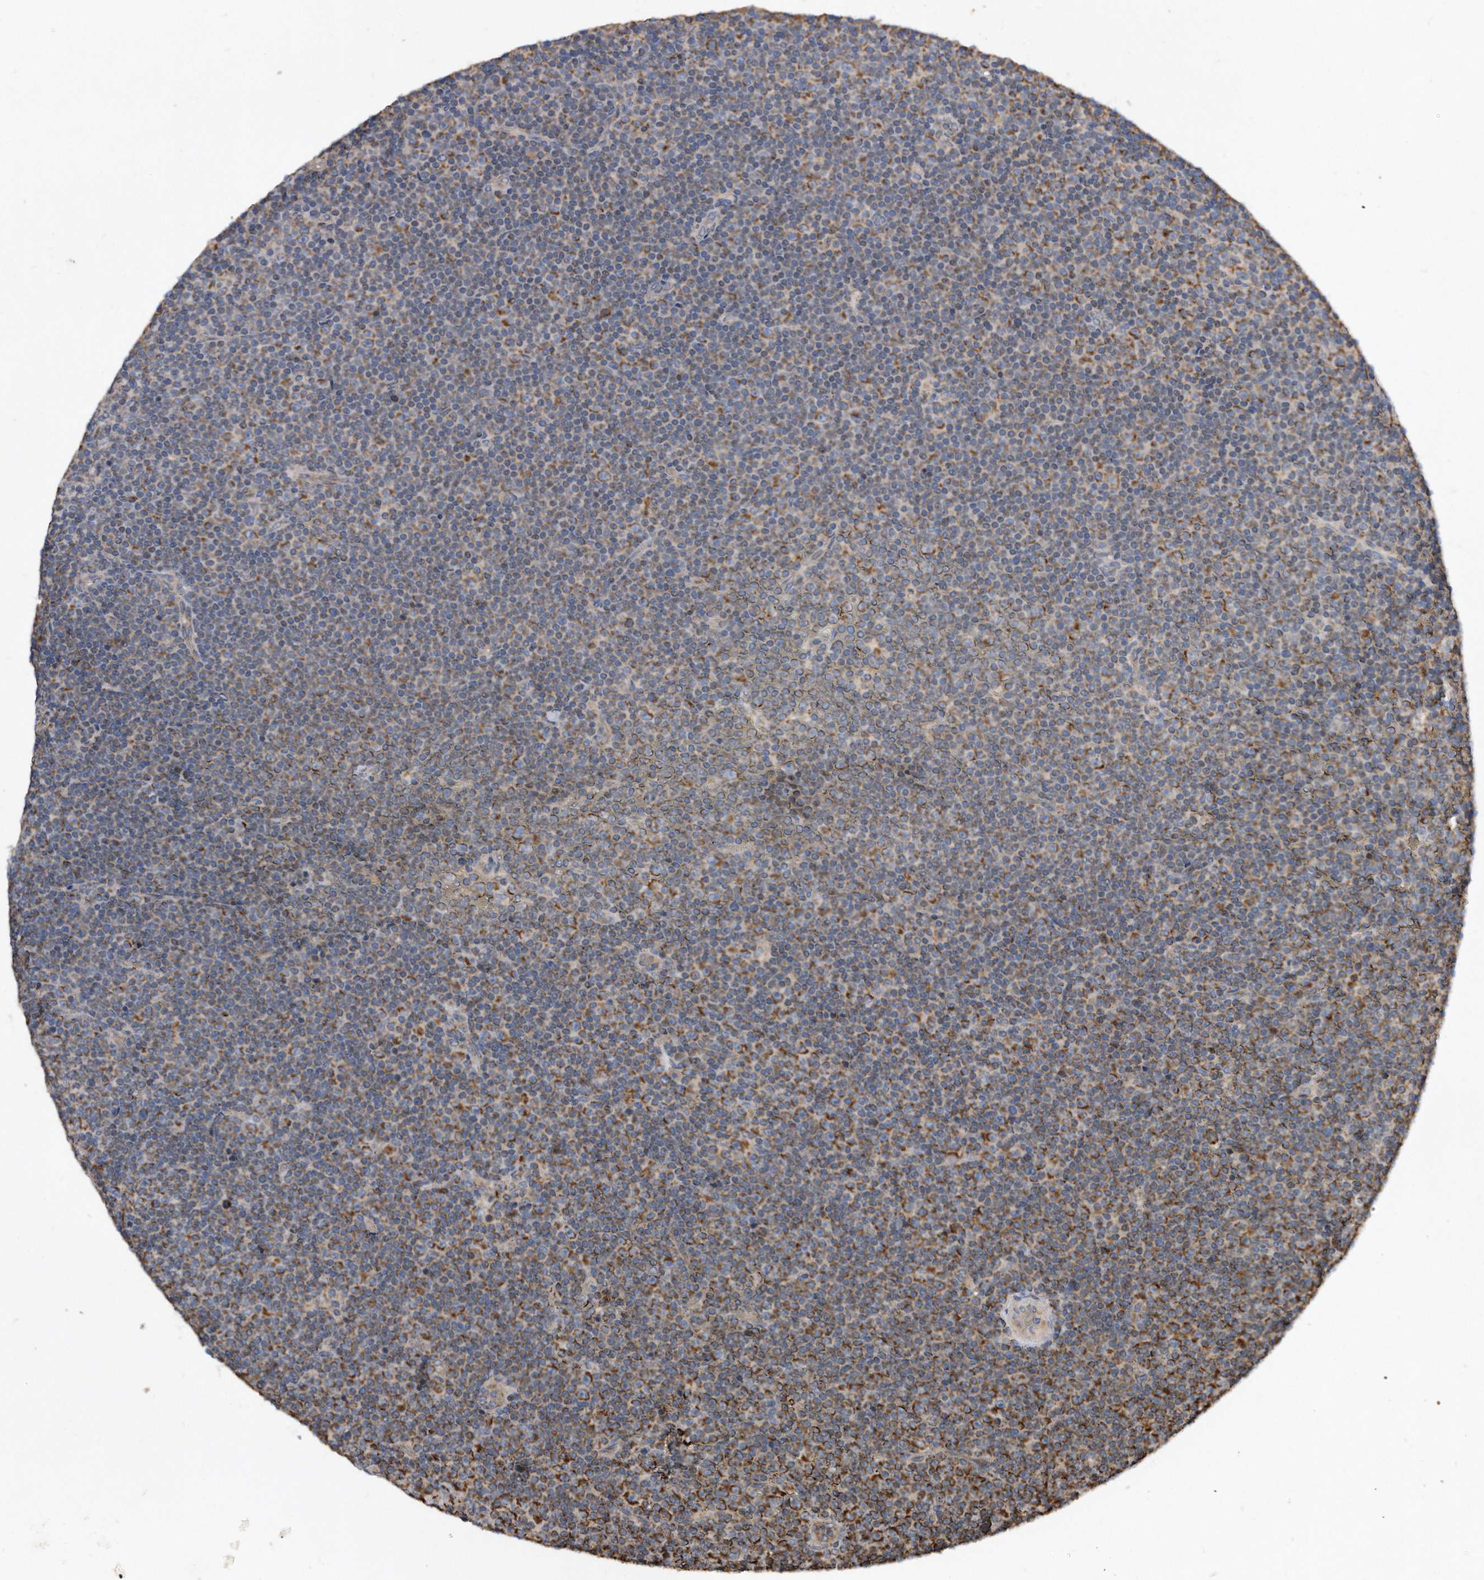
{"staining": {"intensity": "moderate", "quantity": "25%-75%", "location": "cytoplasmic/membranous"}, "tissue": "lymphoma", "cell_type": "Tumor cells", "image_type": "cancer", "snomed": [{"axis": "morphology", "description": "Malignant lymphoma, non-Hodgkin's type, Low grade"}, {"axis": "topography", "description": "Lymph node"}], "caption": "This image reveals immunohistochemistry staining of low-grade malignant lymphoma, non-Hodgkin's type, with medium moderate cytoplasmic/membranous expression in approximately 25%-75% of tumor cells.", "gene": "PPP5C", "patient": {"sex": "female", "age": 67}}